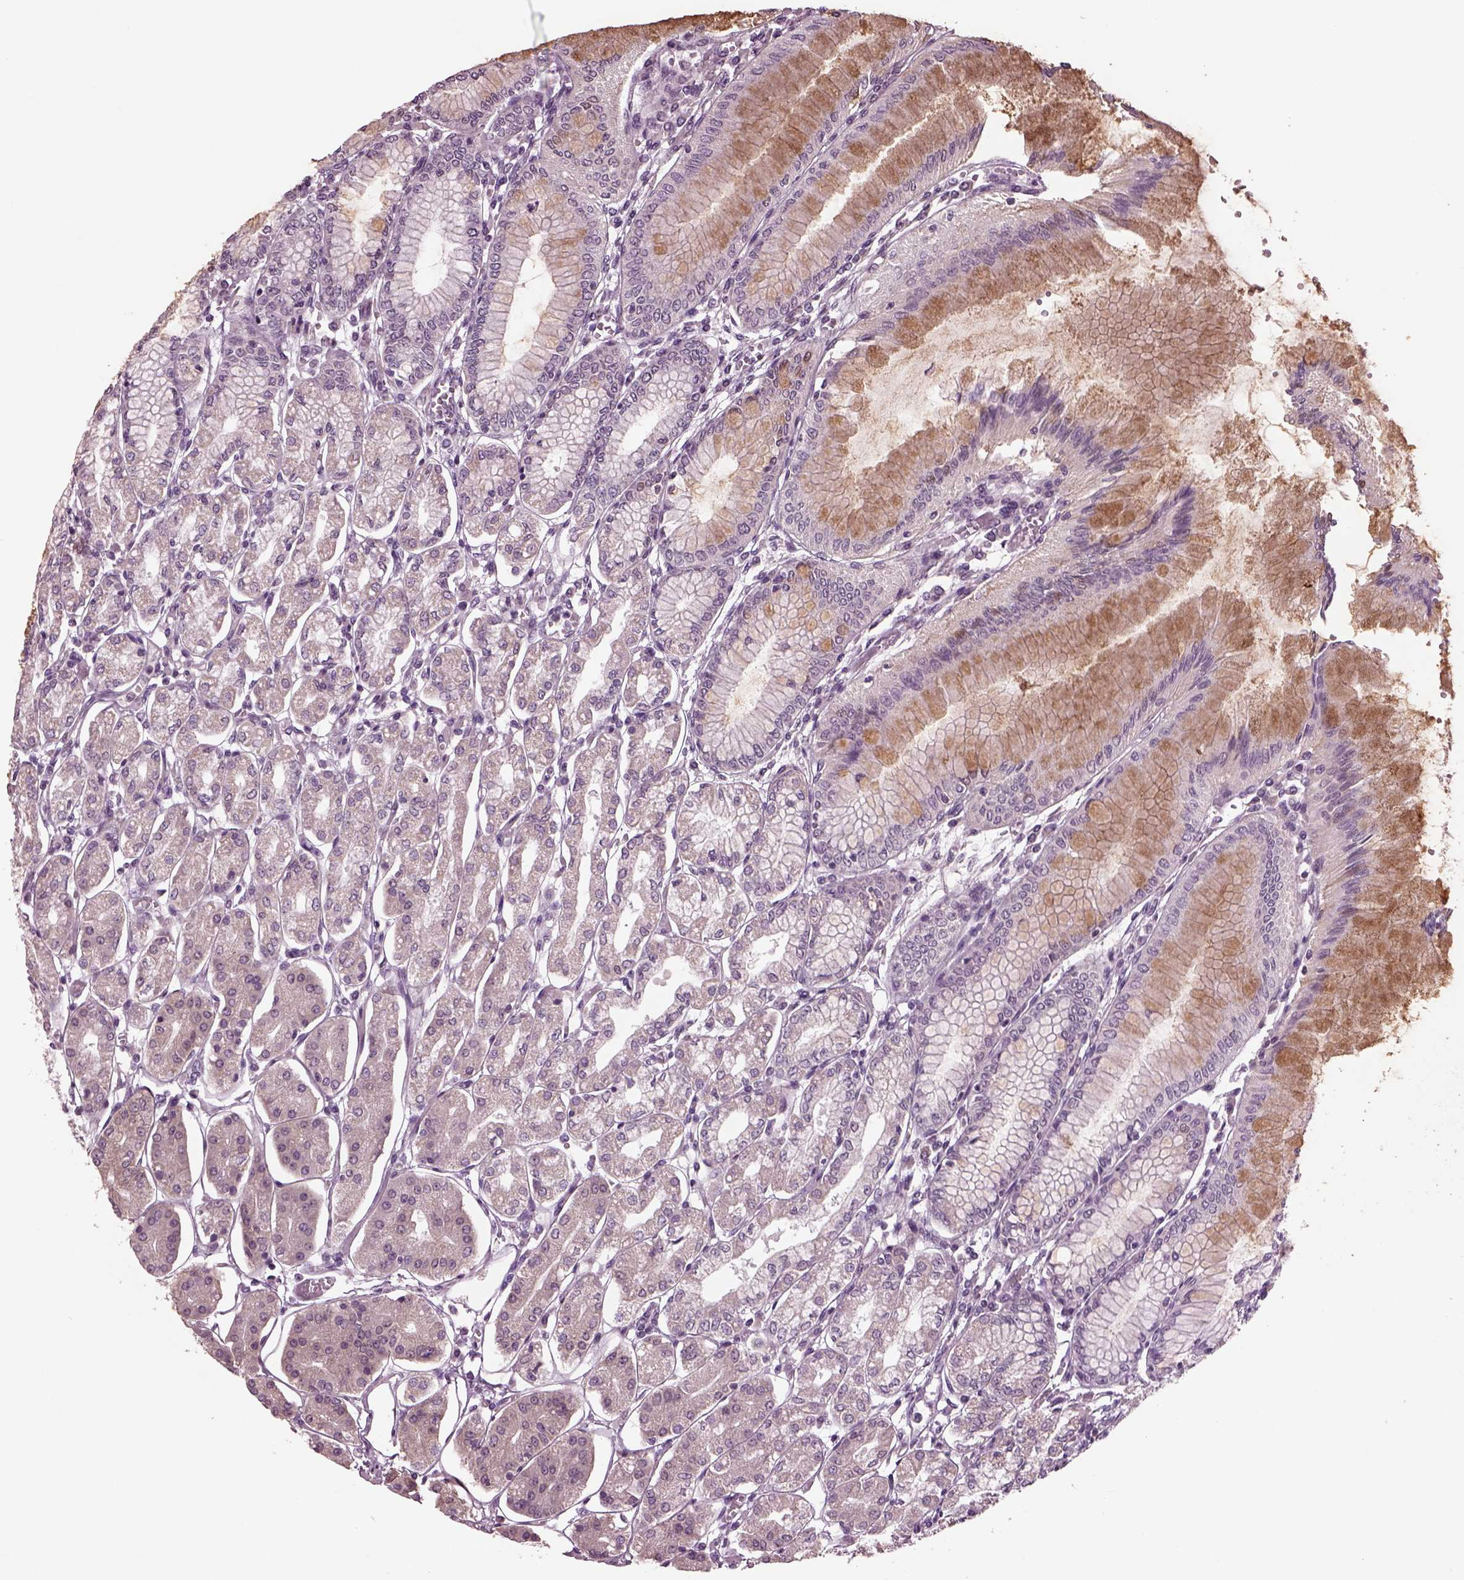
{"staining": {"intensity": "weak", "quantity": "<25%", "location": "cytoplasmic/membranous"}, "tissue": "stomach", "cell_type": "Glandular cells", "image_type": "normal", "snomed": [{"axis": "morphology", "description": "Normal tissue, NOS"}, {"axis": "topography", "description": "Skeletal muscle"}, {"axis": "topography", "description": "Stomach"}], "caption": "DAB immunohistochemical staining of unremarkable stomach demonstrates no significant expression in glandular cells. (DAB IHC visualized using brightfield microscopy, high magnification).", "gene": "CLCN4", "patient": {"sex": "female", "age": 57}}